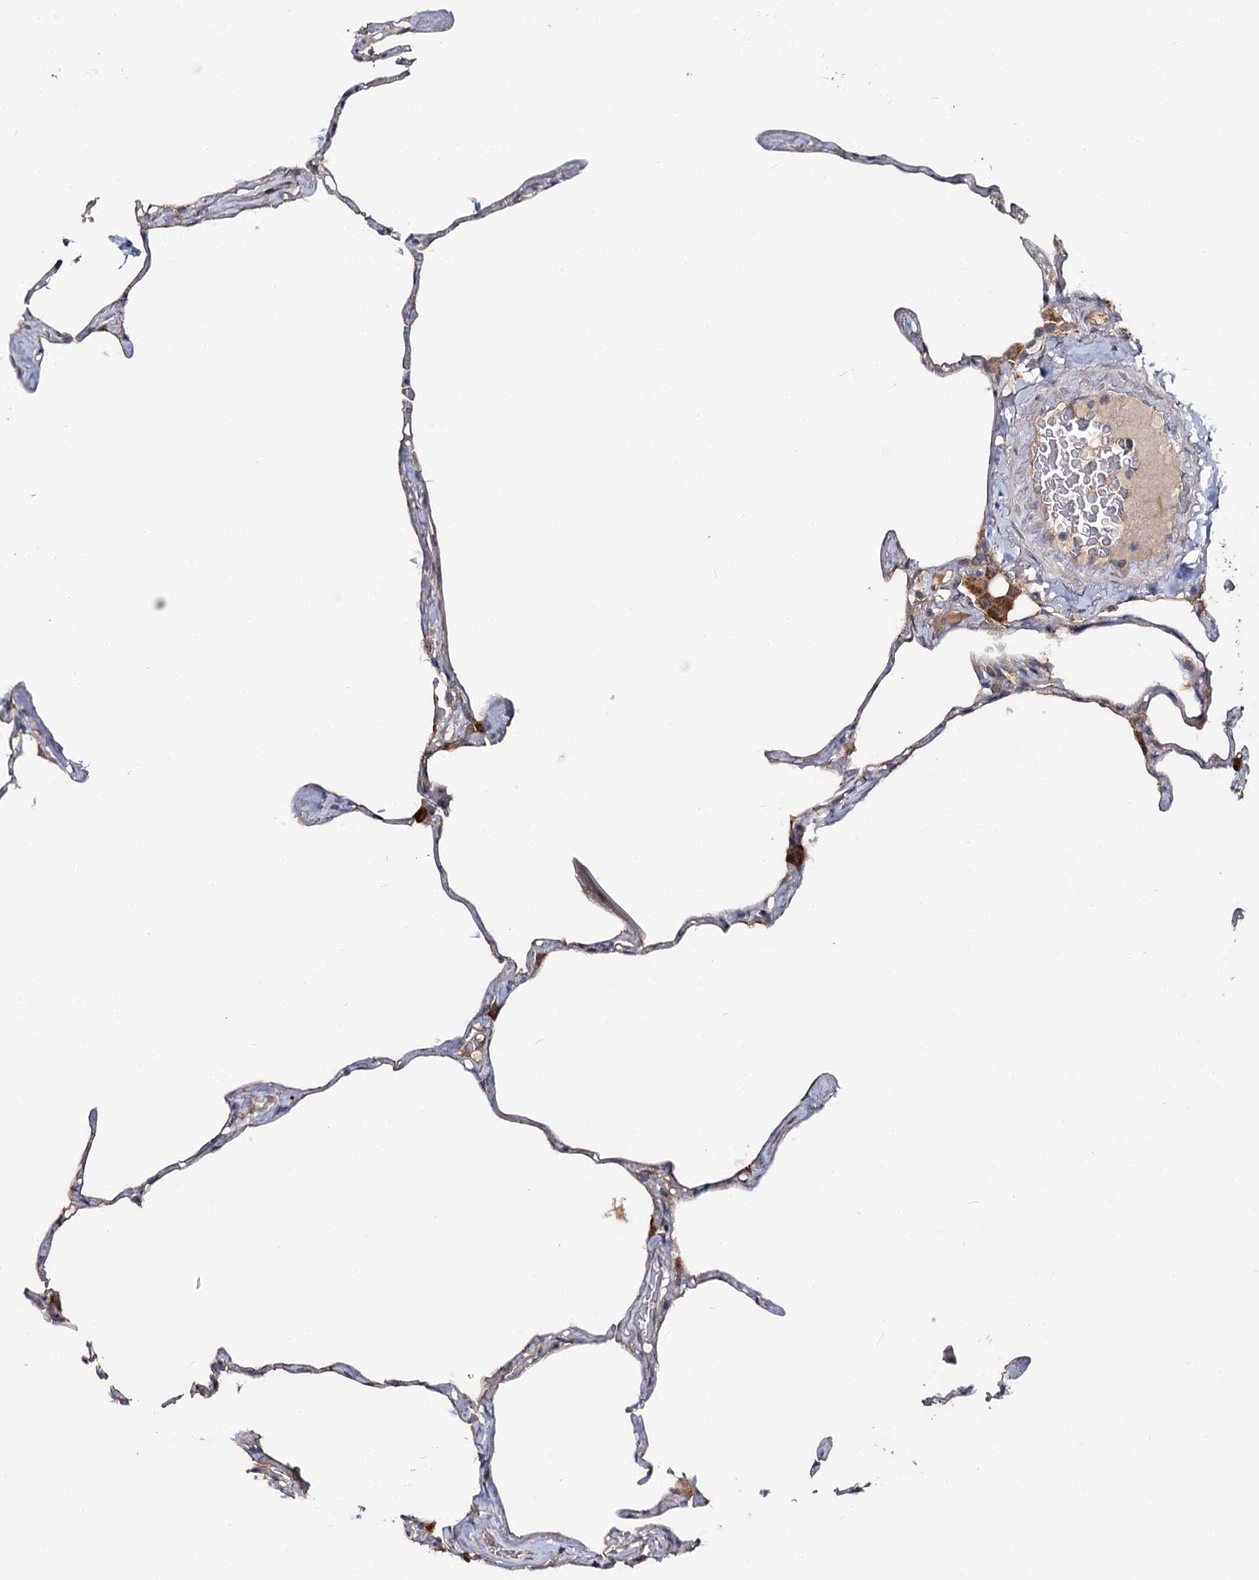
{"staining": {"intensity": "weak", "quantity": "25%-75%", "location": "cytoplasmic/membranous"}, "tissue": "lung", "cell_type": "Alveolar cells", "image_type": "normal", "snomed": [{"axis": "morphology", "description": "Normal tissue, NOS"}, {"axis": "topography", "description": "Lung"}], "caption": "A high-resolution micrograph shows immunohistochemistry (IHC) staining of unremarkable lung, which demonstrates weak cytoplasmic/membranous expression in approximately 25%-75% of alveolar cells. (DAB = brown stain, brightfield microscopy at high magnification).", "gene": "ANGPTL5", "patient": {"sex": "male", "age": 65}}